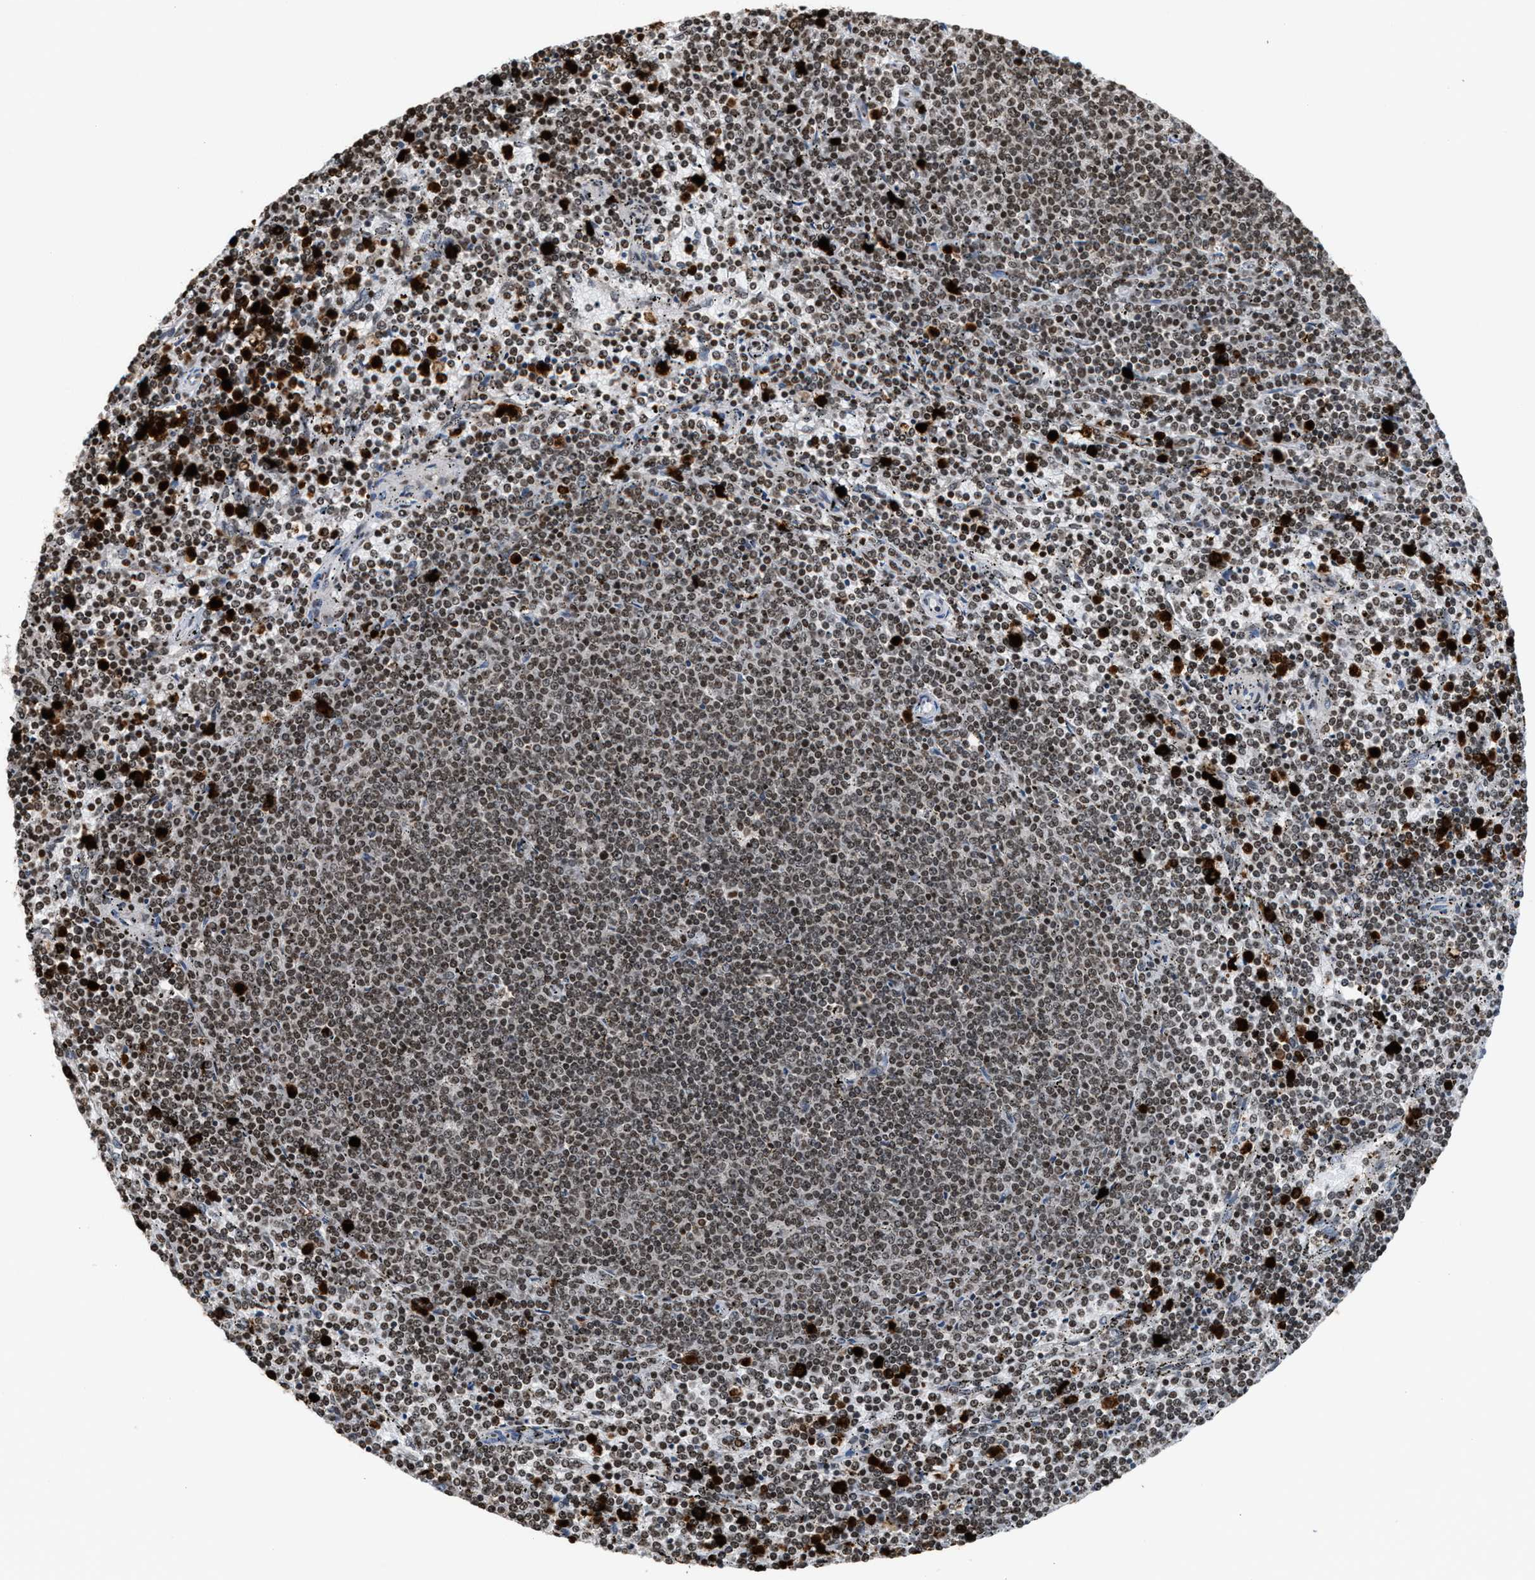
{"staining": {"intensity": "weak", "quantity": ">75%", "location": "nuclear"}, "tissue": "lymphoma", "cell_type": "Tumor cells", "image_type": "cancer", "snomed": [{"axis": "morphology", "description": "Malignant lymphoma, non-Hodgkin's type, Low grade"}, {"axis": "topography", "description": "Spleen"}], "caption": "There is low levels of weak nuclear expression in tumor cells of malignant lymphoma, non-Hodgkin's type (low-grade), as demonstrated by immunohistochemical staining (brown color).", "gene": "PRUNE2", "patient": {"sex": "female", "age": 50}}